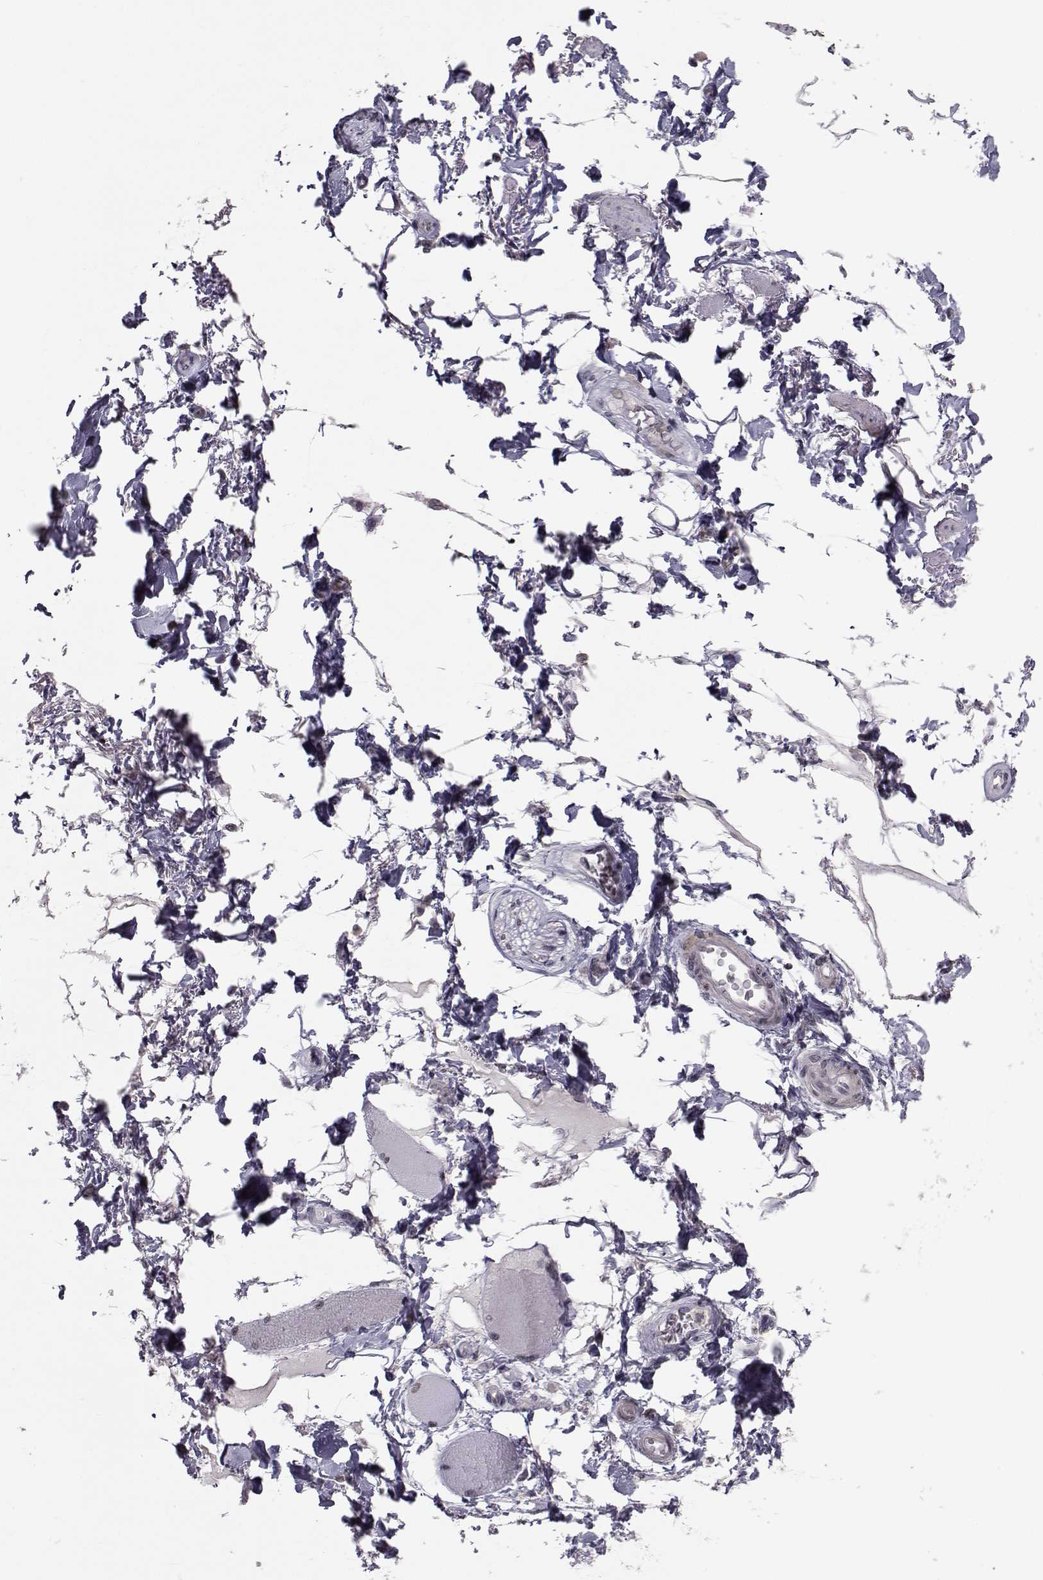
{"staining": {"intensity": "negative", "quantity": "none", "location": "none"}, "tissue": "soft tissue", "cell_type": "Fibroblasts", "image_type": "normal", "snomed": [{"axis": "morphology", "description": "Normal tissue, NOS"}, {"axis": "topography", "description": "Skeletal muscle"}, {"axis": "topography", "description": "Anal"}, {"axis": "topography", "description": "Peripheral nerve tissue"}], "caption": "Immunohistochemistry of benign human soft tissue shows no positivity in fibroblasts. The staining was performed using DAB to visualize the protein expression in brown, while the nuclei were stained in blue with hematoxylin (Magnification: 20x).", "gene": "PCP4L1", "patient": {"sex": "male", "age": 53}}